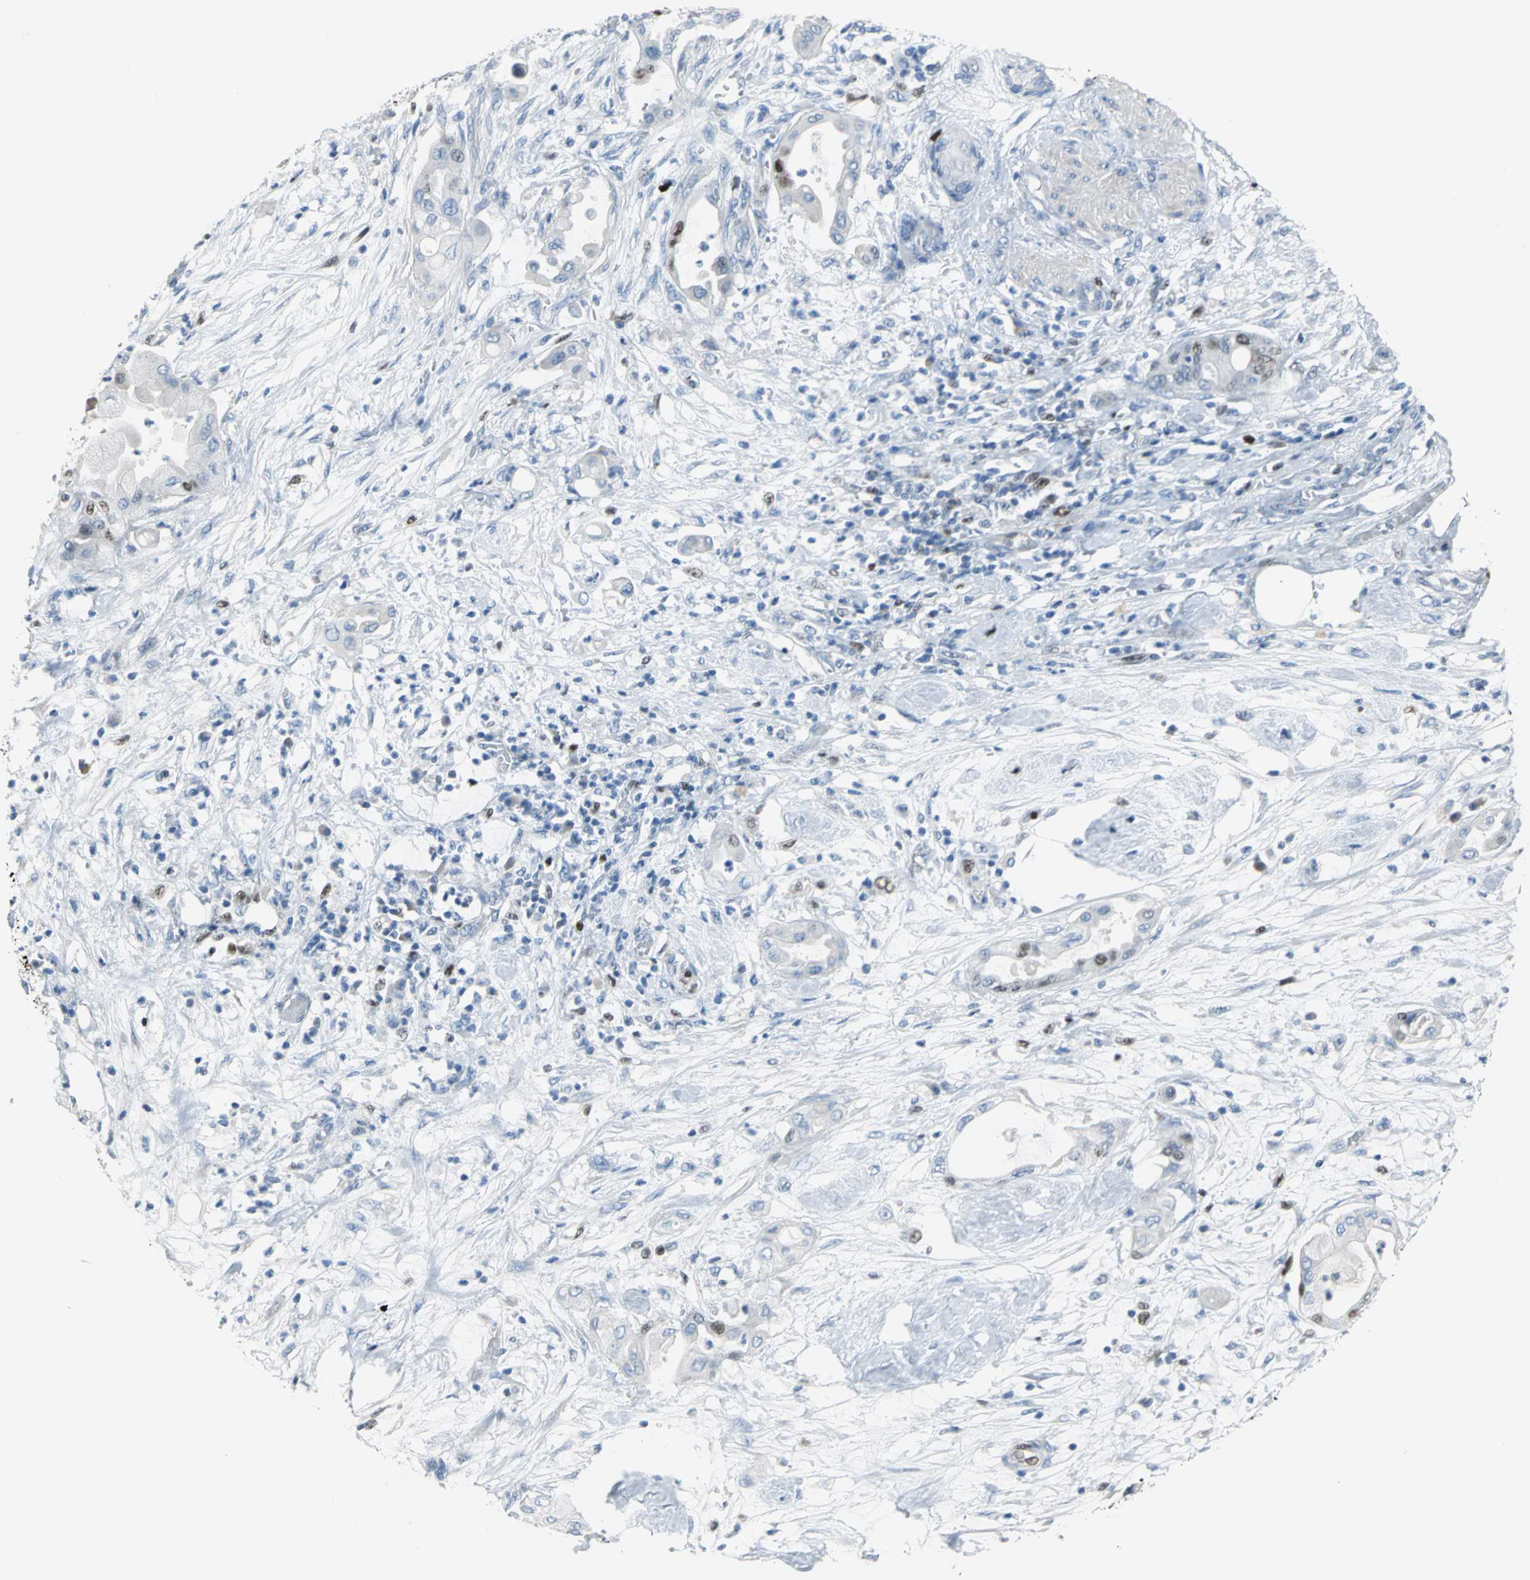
{"staining": {"intensity": "moderate", "quantity": "<25%", "location": "nuclear"}, "tissue": "pancreatic cancer", "cell_type": "Tumor cells", "image_type": "cancer", "snomed": [{"axis": "morphology", "description": "Adenocarcinoma, NOS"}, {"axis": "morphology", "description": "Adenocarcinoma, metastatic, NOS"}, {"axis": "topography", "description": "Lymph node"}, {"axis": "topography", "description": "Pancreas"}, {"axis": "topography", "description": "Duodenum"}], "caption": "Immunohistochemical staining of human pancreatic cancer shows low levels of moderate nuclear staining in about <25% of tumor cells.", "gene": "MCM3", "patient": {"sex": "female", "age": 64}}